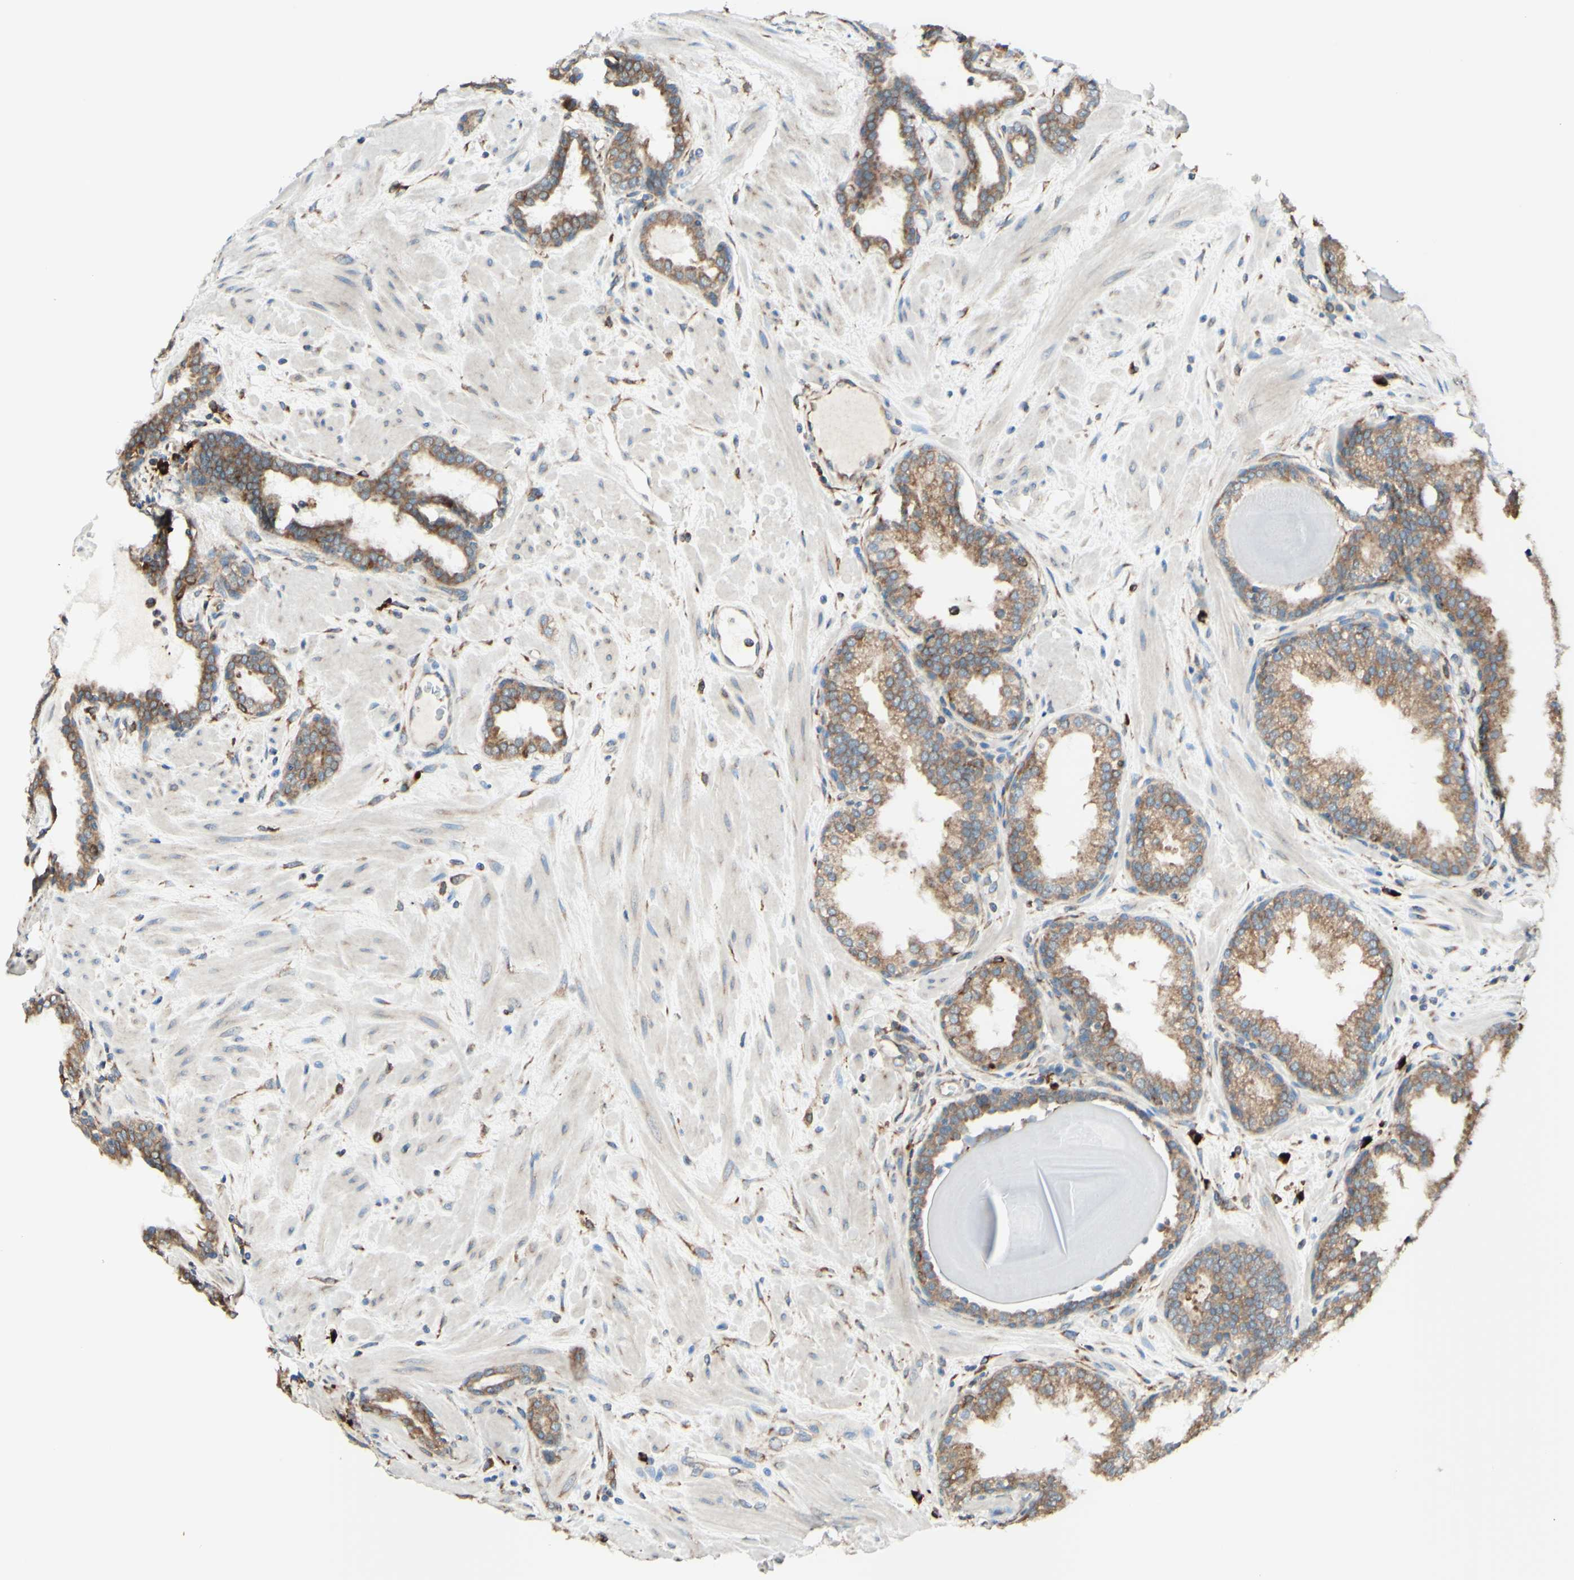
{"staining": {"intensity": "moderate", "quantity": ">75%", "location": "cytoplasmic/membranous"}, "tissue": "prostate", "cell_type": "Glandular cells", "image_type": "normal", "snomed": [{"axis": "morphology", "description": "Normal tissue, NOS"}, {"axis": "topography", "description": "Prostate"}], "caption": "The histopathology image displays staining of unremarkable prostate, revealing moderate cytoplasmic/membranous protein positivity (brown color) within glandular cells. (DAB IHC, brown staining for protein, blue staining for nuclei).", "gene": "DNAJB11", "patient": {"sex": "male", "age": 51}}